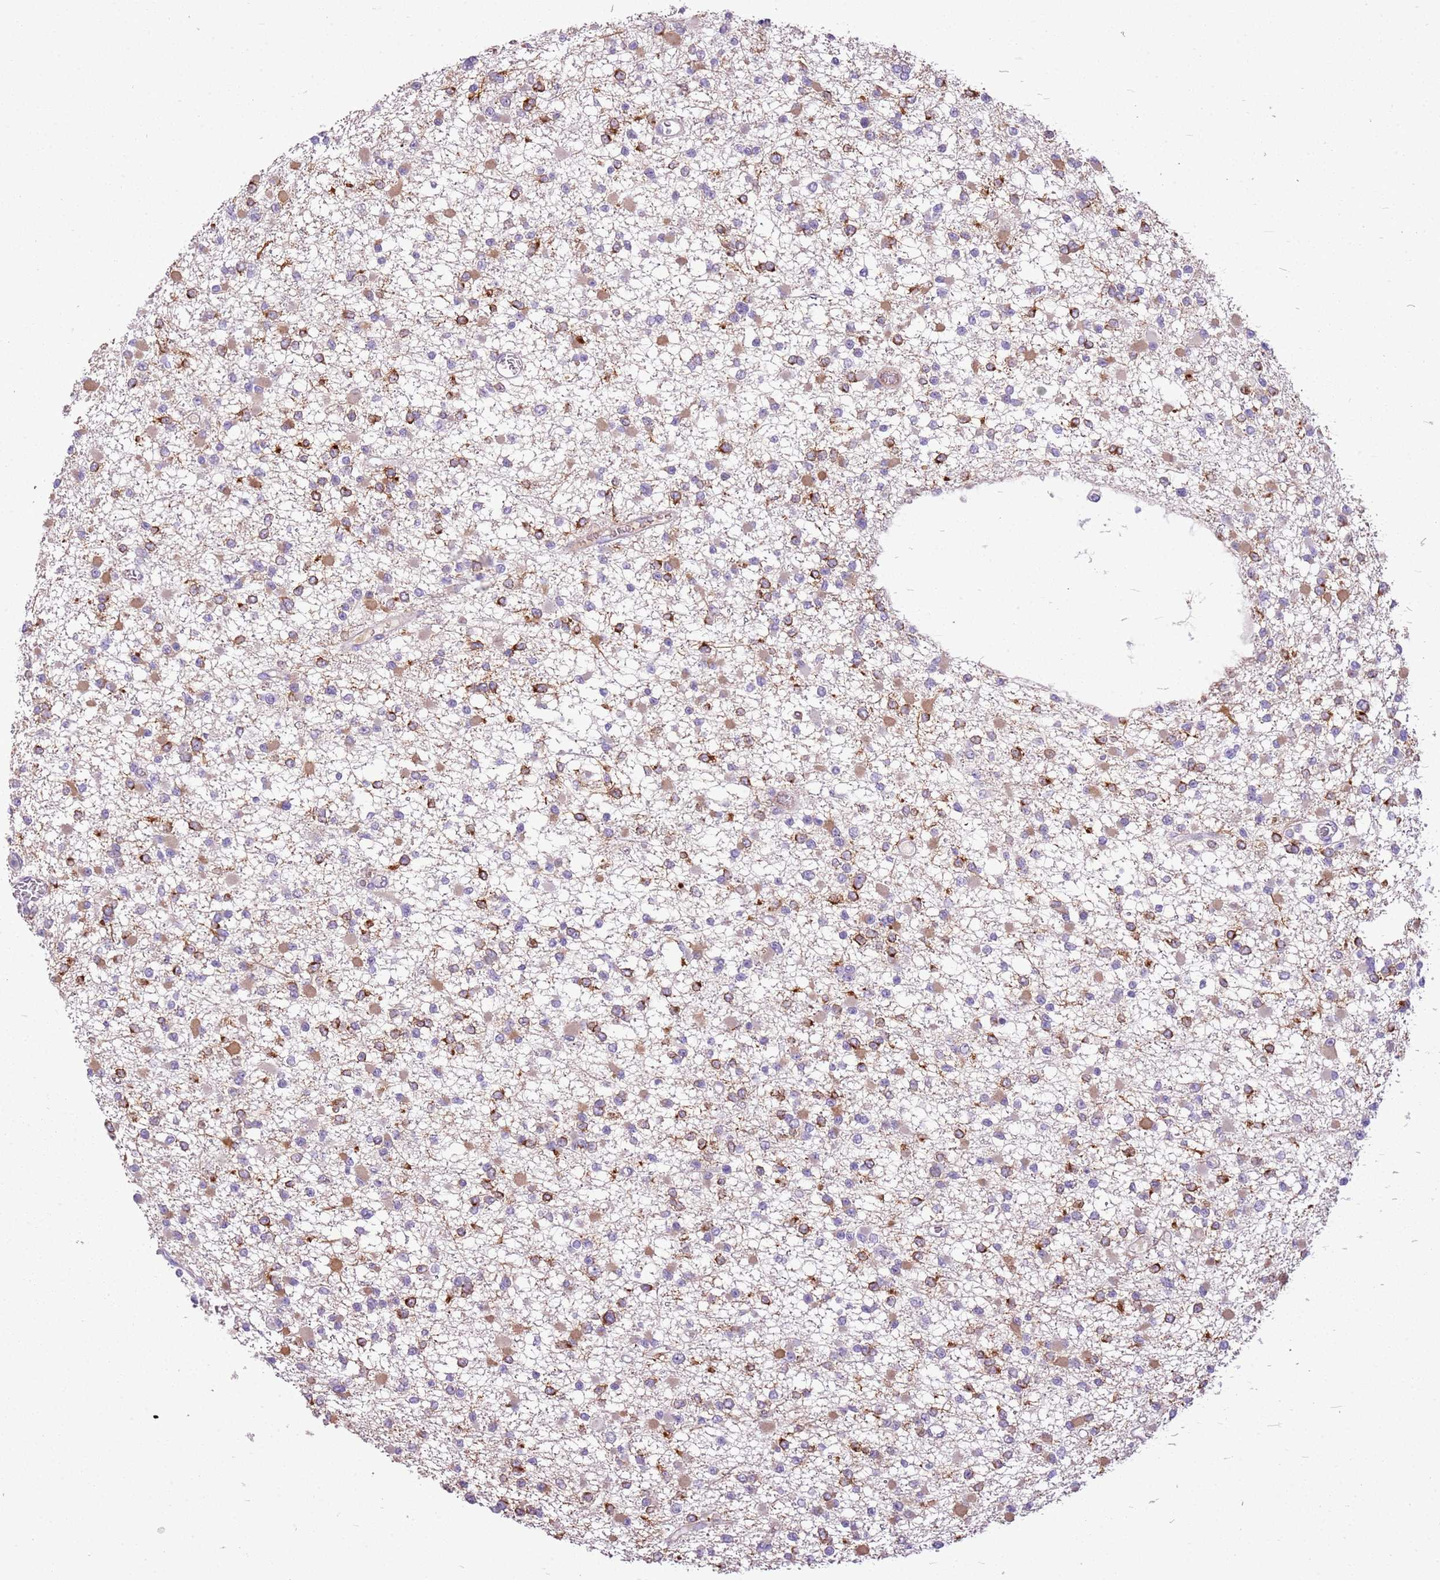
{"staining": {"intensity": "strong", "quantity": "25%-75%", "location": "cytoplasmic/membranous"}, "tissue": "glioma", "cell_type": "Tumor cells", "image_type": "cancer", "snomed": [{"axis": "morphology", "description": "Glioma, malignant, Low grade"}, {"axis": "topography", "description": "Brain"}], "caption": "Immunohistochemistry (IHC) staining of malignant low-grade glioma, which demonstrates high levels of strong cytoplasmic/membranous staining in about 25%-75% of tumor cells indicating strong cytoplasmic/membranous protein positivity. The staining was performed using DAB (brown) for protein detection and nuclei were counterstained in hematoxylin (blue).", "gene": "SCAMP5", "patient": {"sex": "female", "age": 22}}